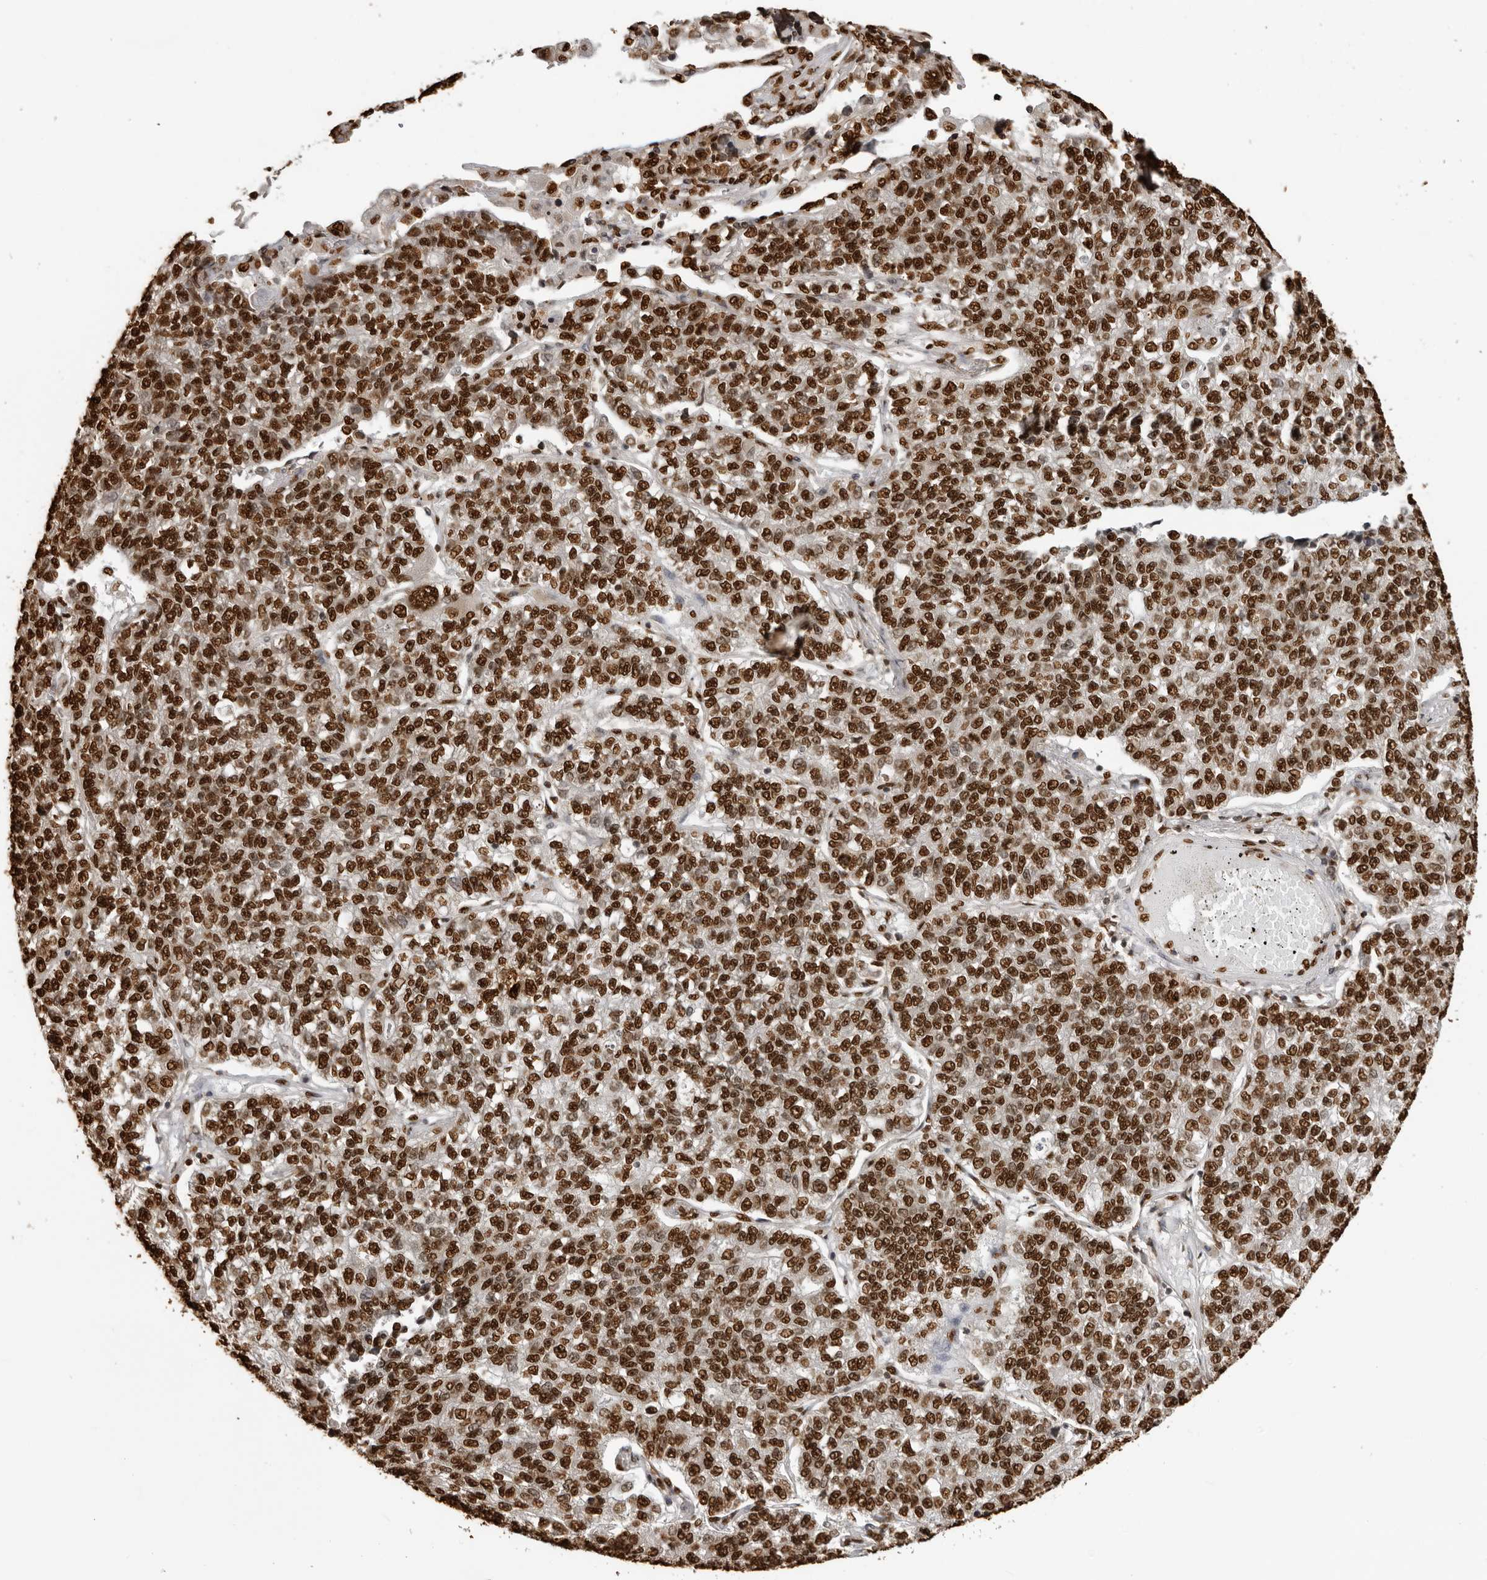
{"staining": {"intensity": "strong", "quantity": ">75%", "location": "nuclear"}, "tissue": "lung cancer", "cell_type": "Tumor cells", "image_type": "cancer", "snomed": [{"axis": "morphology", "description": "Adenocarcinoma, NOS"}, {"axis": "topography", "description": "Lung"}], "caption": "Strong nuclear expression is appreciated in approximately >75% of tumor cells in lung adenocarcinoma.", "gene": "ZFP91", "patient": {"sex": "male", "age": 49}}